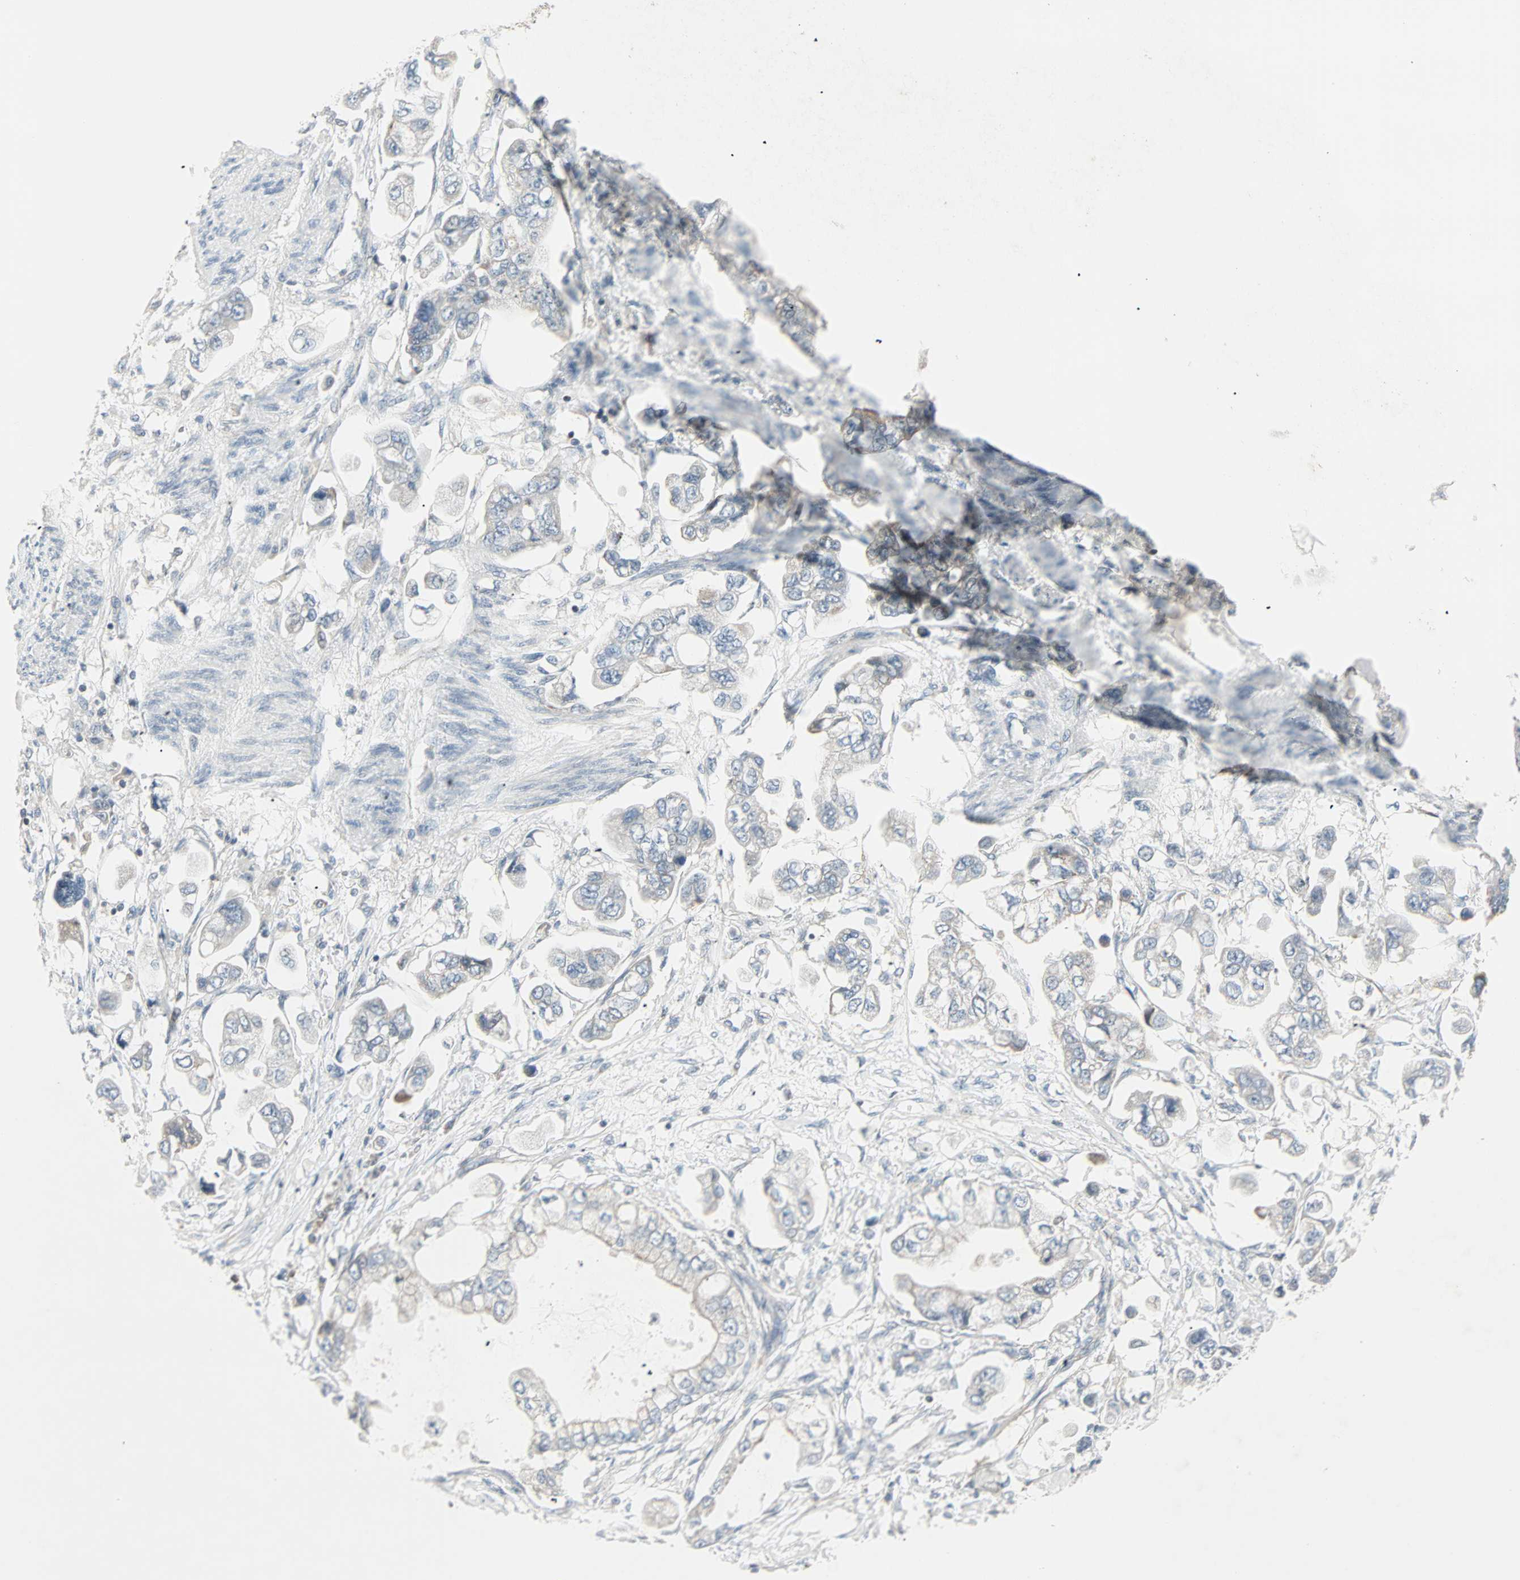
{"staining": {"intensity": "moderate", "quantity": "<25%", "location": "cytoplasmic/membranous"}, "tissue": "stomach cancer", "cell_type": "Tumor cells", "image_type": "cancer", "snomed": [{"axis": "morphology", "description": "Adenocarcinoma, NOS"}, {"axis": "topography", "description": "Stomach"}], "caption": "A photomicrograph of stomach cancer stained for a protein exhibits moderate cytoplasmic/membranous brown staining in tumor cells.", "gene": "IDH2", "patient": {"sex": "male", "age": 62}}